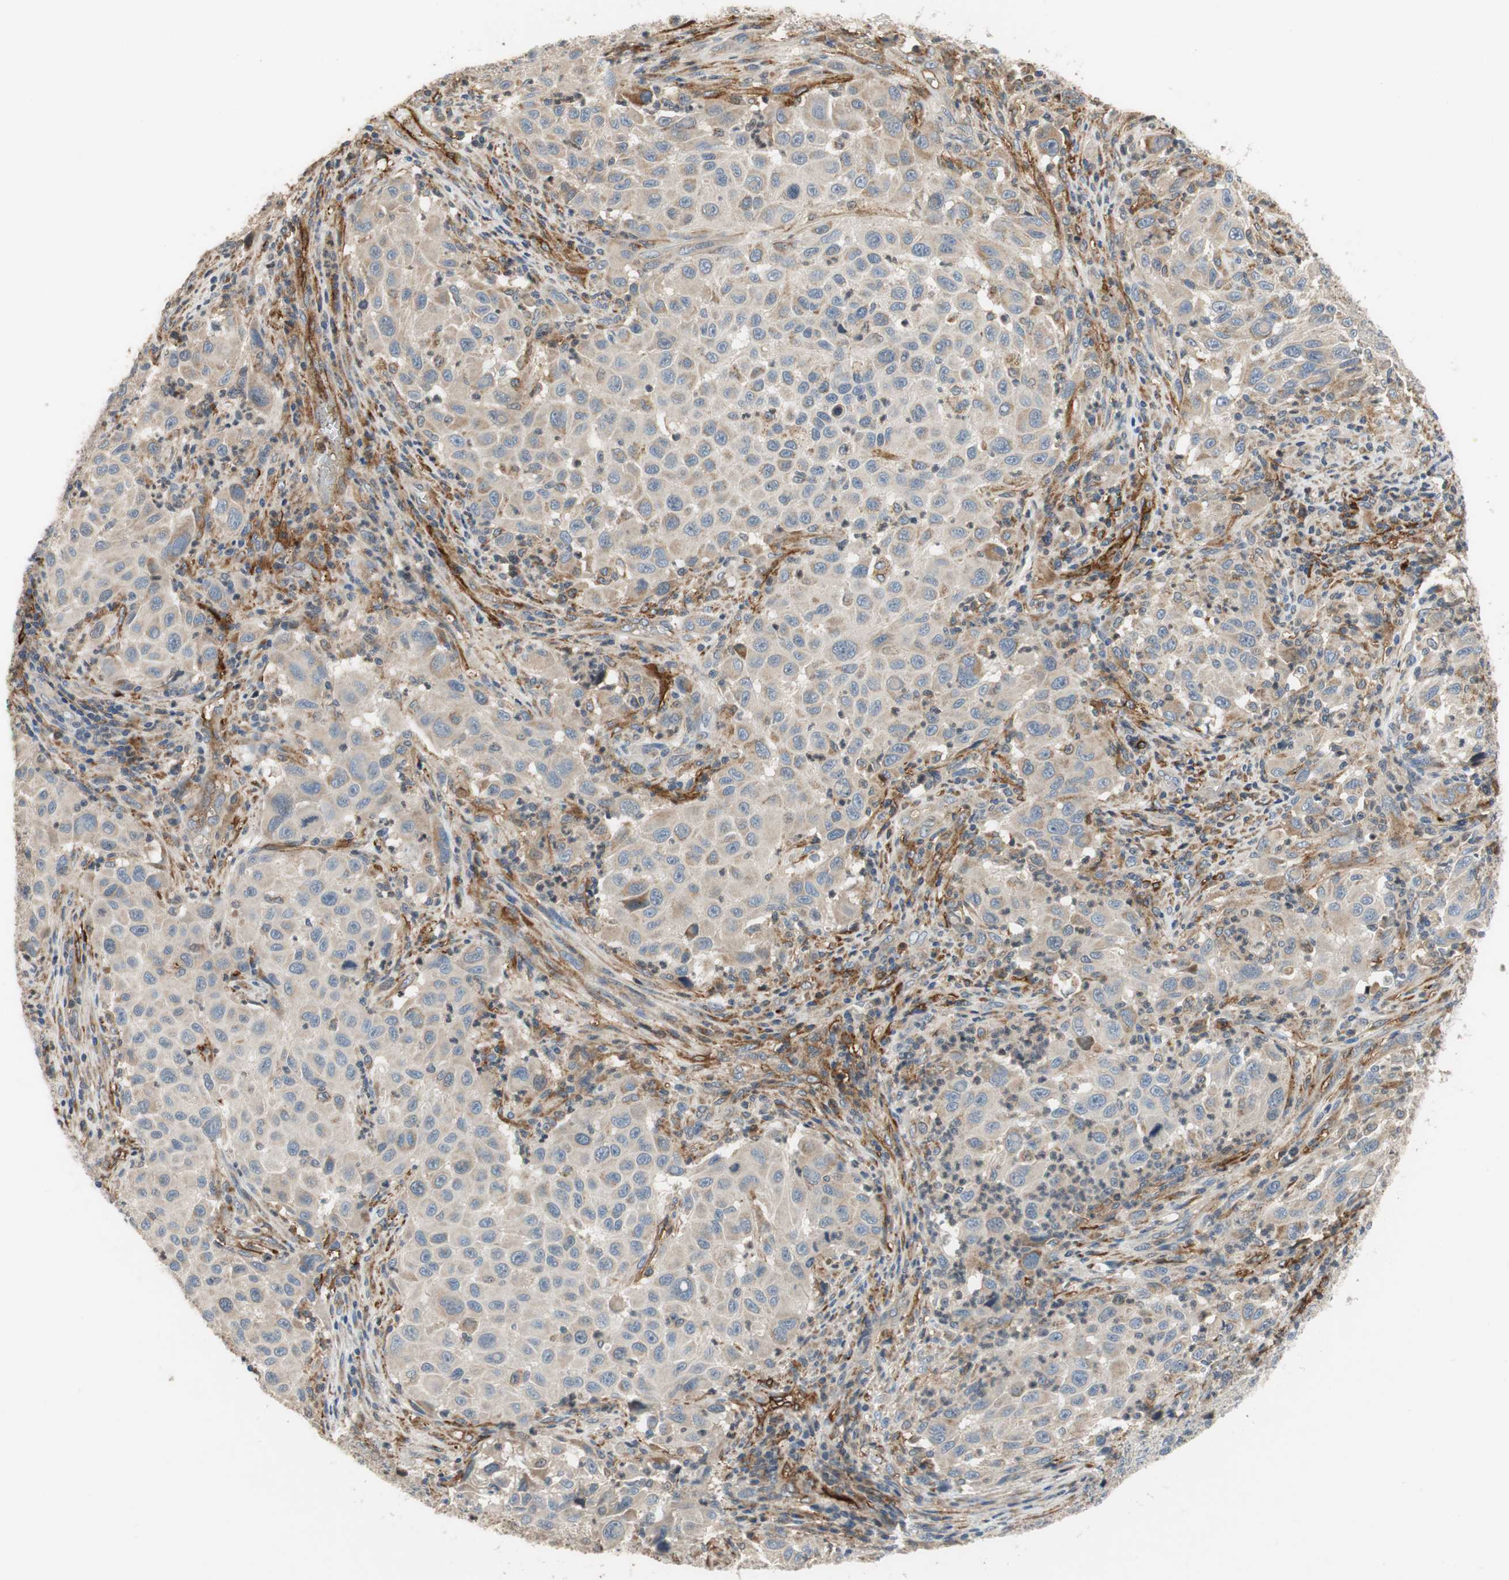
{"staining": {"intensity": "weak", "quantity": "<25%", "location": "cytoplasmic/membranous"}, "tissue": "melanoma", "cell_type": "Tumor cells", "image_type": "cancer", "snomed": [{"axis": "morphology", "description": "Malignant melanoma, Metastatic site"}, {"axis": "topography", "description": "Lymph node"}], "caption": "Malignant melanoma (metastatic site) was stained to show a protein in brown. There is no significant positivity in tumor cells.", "gene": "ALPL", "patient": {"sex": "male", "age": 61}}